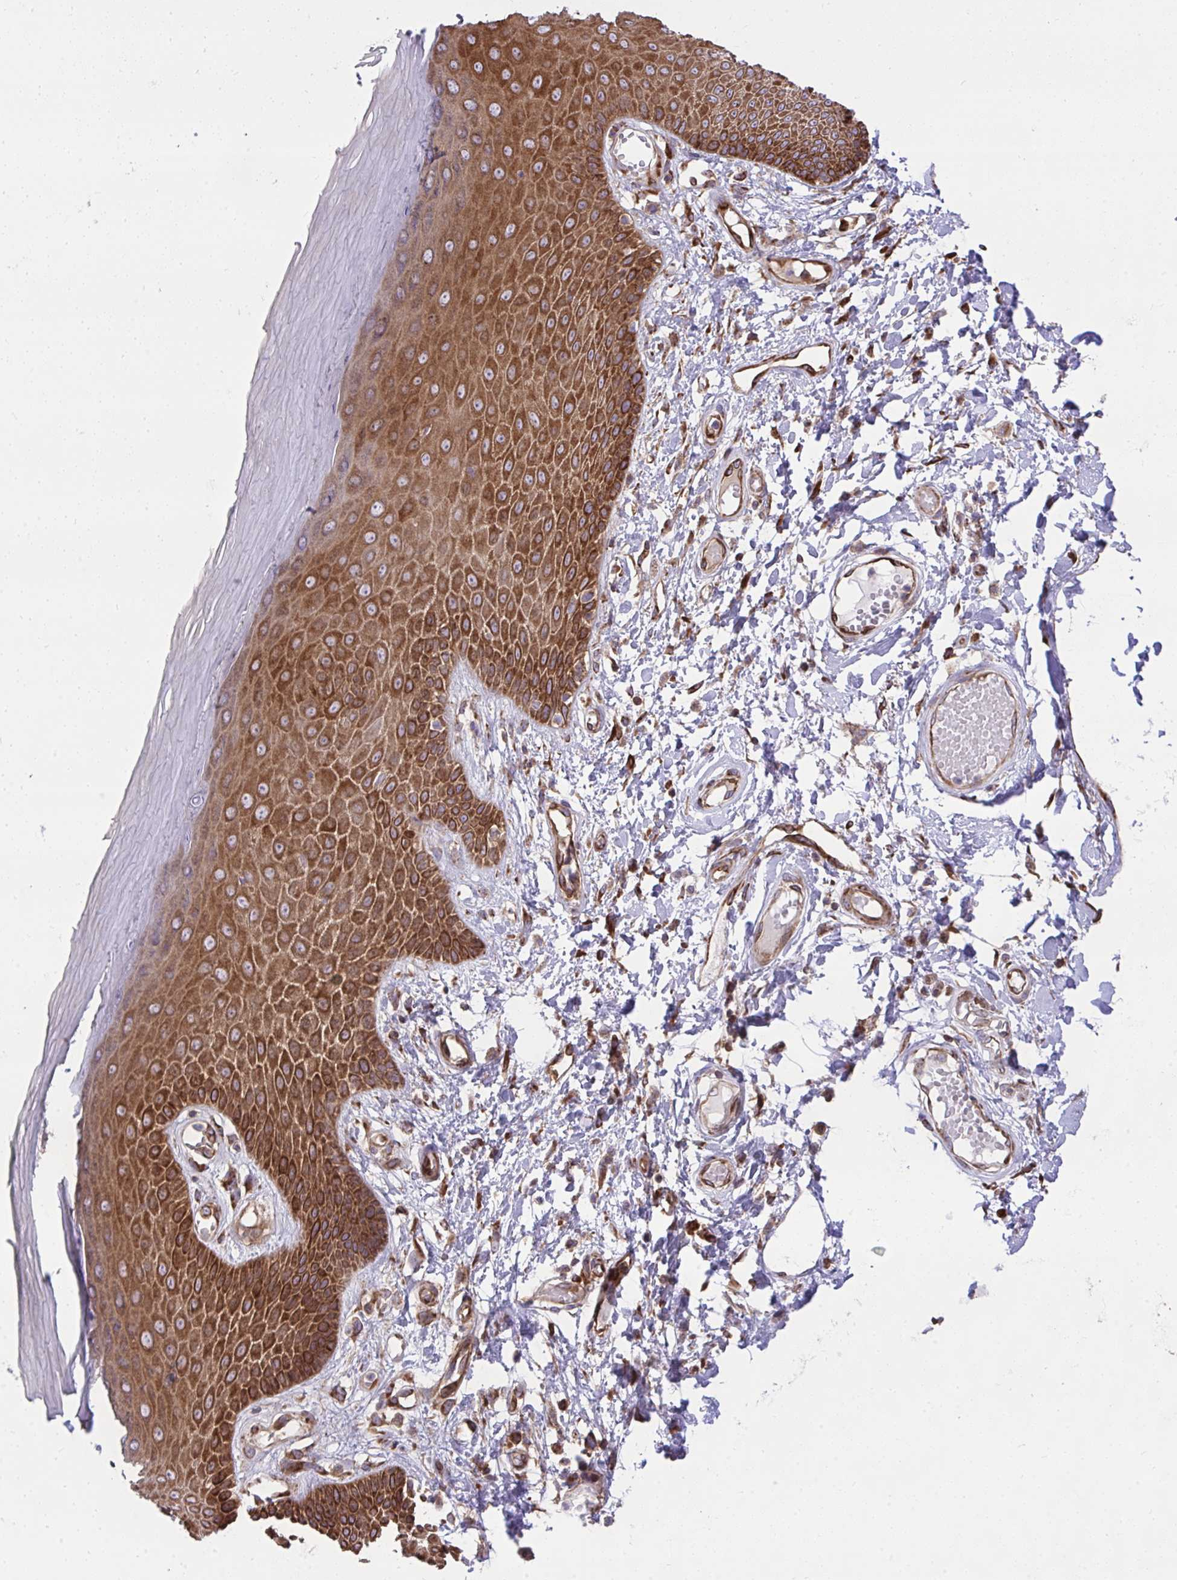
{"staining": {"intensity": "strong", "quantity": ">75%", "location": "cytoplasmic/membranous"}, "tissue": "skin", "cell_type": "Epidermal cells", "image_type": "normal", "snomed": [{"axis": "morphology", "description": "Normal tissue, NOS"}, {"axis": "topography", "description": "Anal"}, {"axis": "topography", "description": "Peripheral nerve tissue"}], "caption": "Benign skin reveals strong cytoplasmic/membranous staining in about >75% of epidermal cells (DAB = brown stain, brightfield microscopy at high magnification)..", "gene": "NMNAT3", "patient": {"sex": "male", "age": 78}}